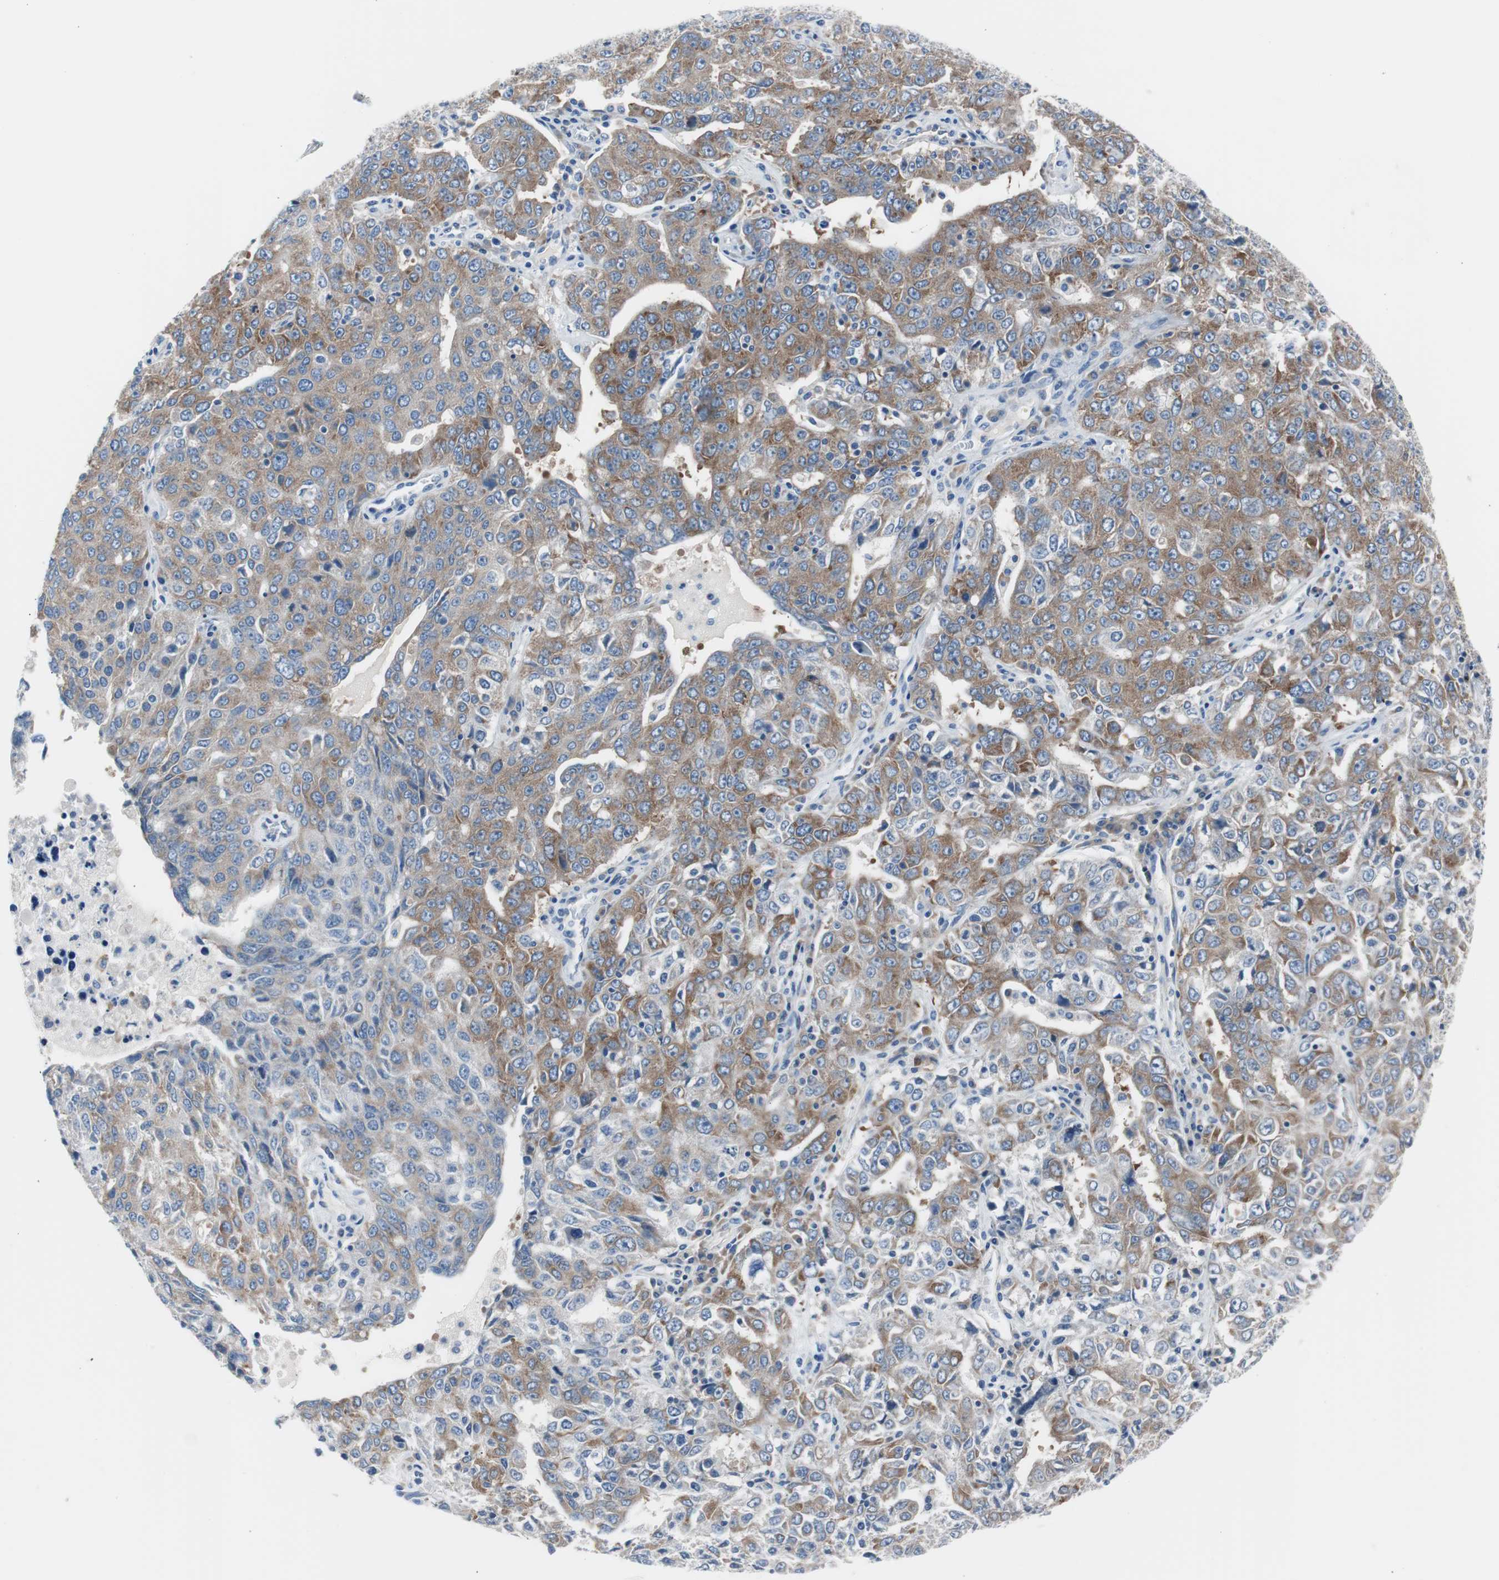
{"staining": {"intensity": "moderate", "quantity": "25%-75%", "location": "cytoplasmic/membranous"}, "tissue": "ovarian cancer", "cell_type": "Tumor cells", "image_type": "cancer", "snomed": [{"axis": "morphology", "description": "Carcinoma, endometroid"}, {"axis": "topography", "description": "Ovary"}], "caption": "Human ovarian cancer (endometroid carcinoma) stained with a brown dye shows moderate cytoplasmic/membranous positive positivity in approximately 25%-75% of tumor cells.", "gene": "RPS12", "patient": {"sex": "female", "age": 62}}